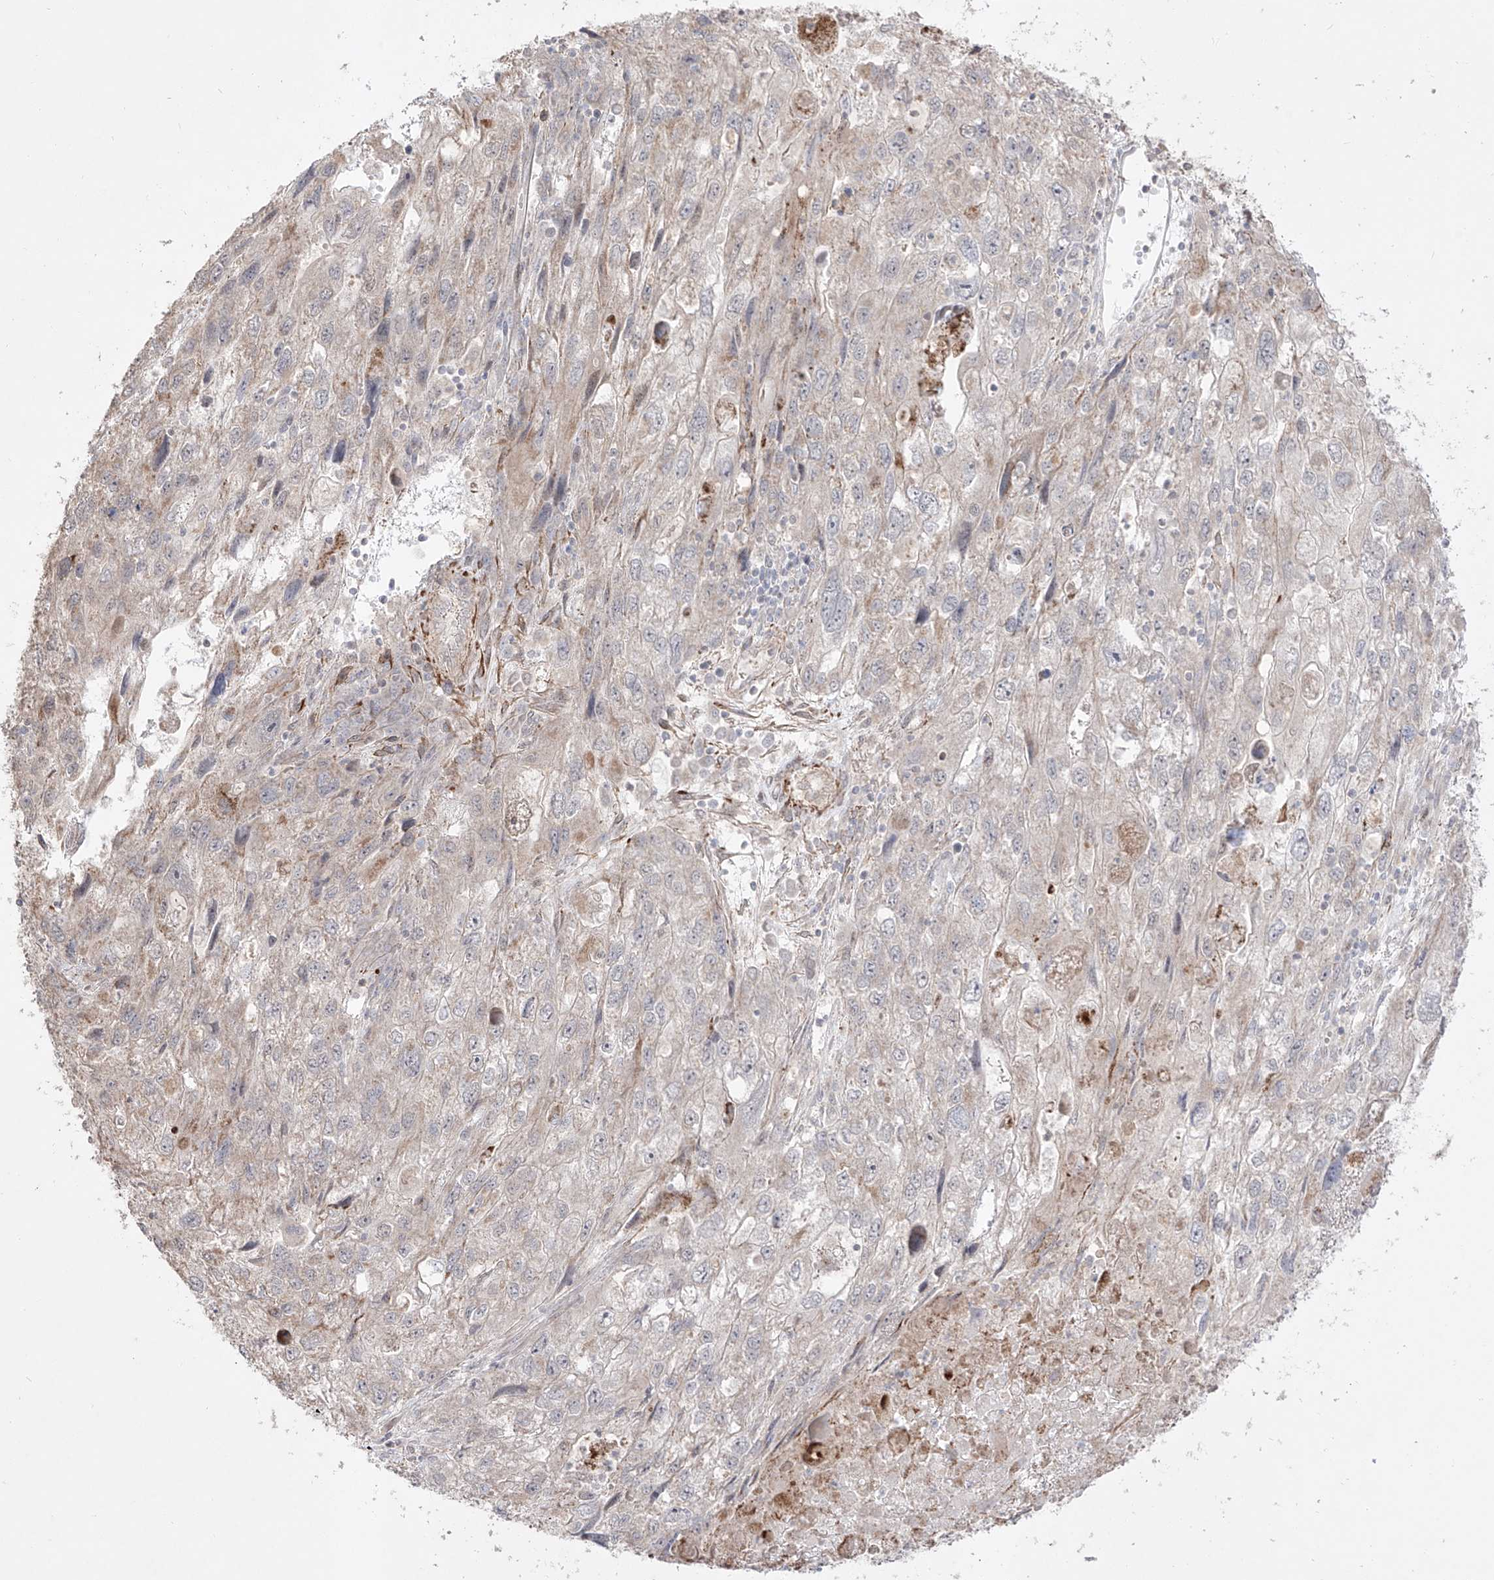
{"staining": {"intensity": "weak", "quantity": "<25%", "location": "cytoplasmic/membranous"}, "tissue": "endometrial cancer", "cell_type": "Tumor cells", "image_type": "cancer", "snomed": [{"axis": "morphology", "description": "Adenocarcinoma, NOS"}, {"axis": "topography", "description": "Endometrium"}], "caption": "The photomicrograph displays no staining of tumor cells in endometrial adenocarcinoma.", "gene": "KDM1B", "patient": {"sex": "female", "age": 49}}